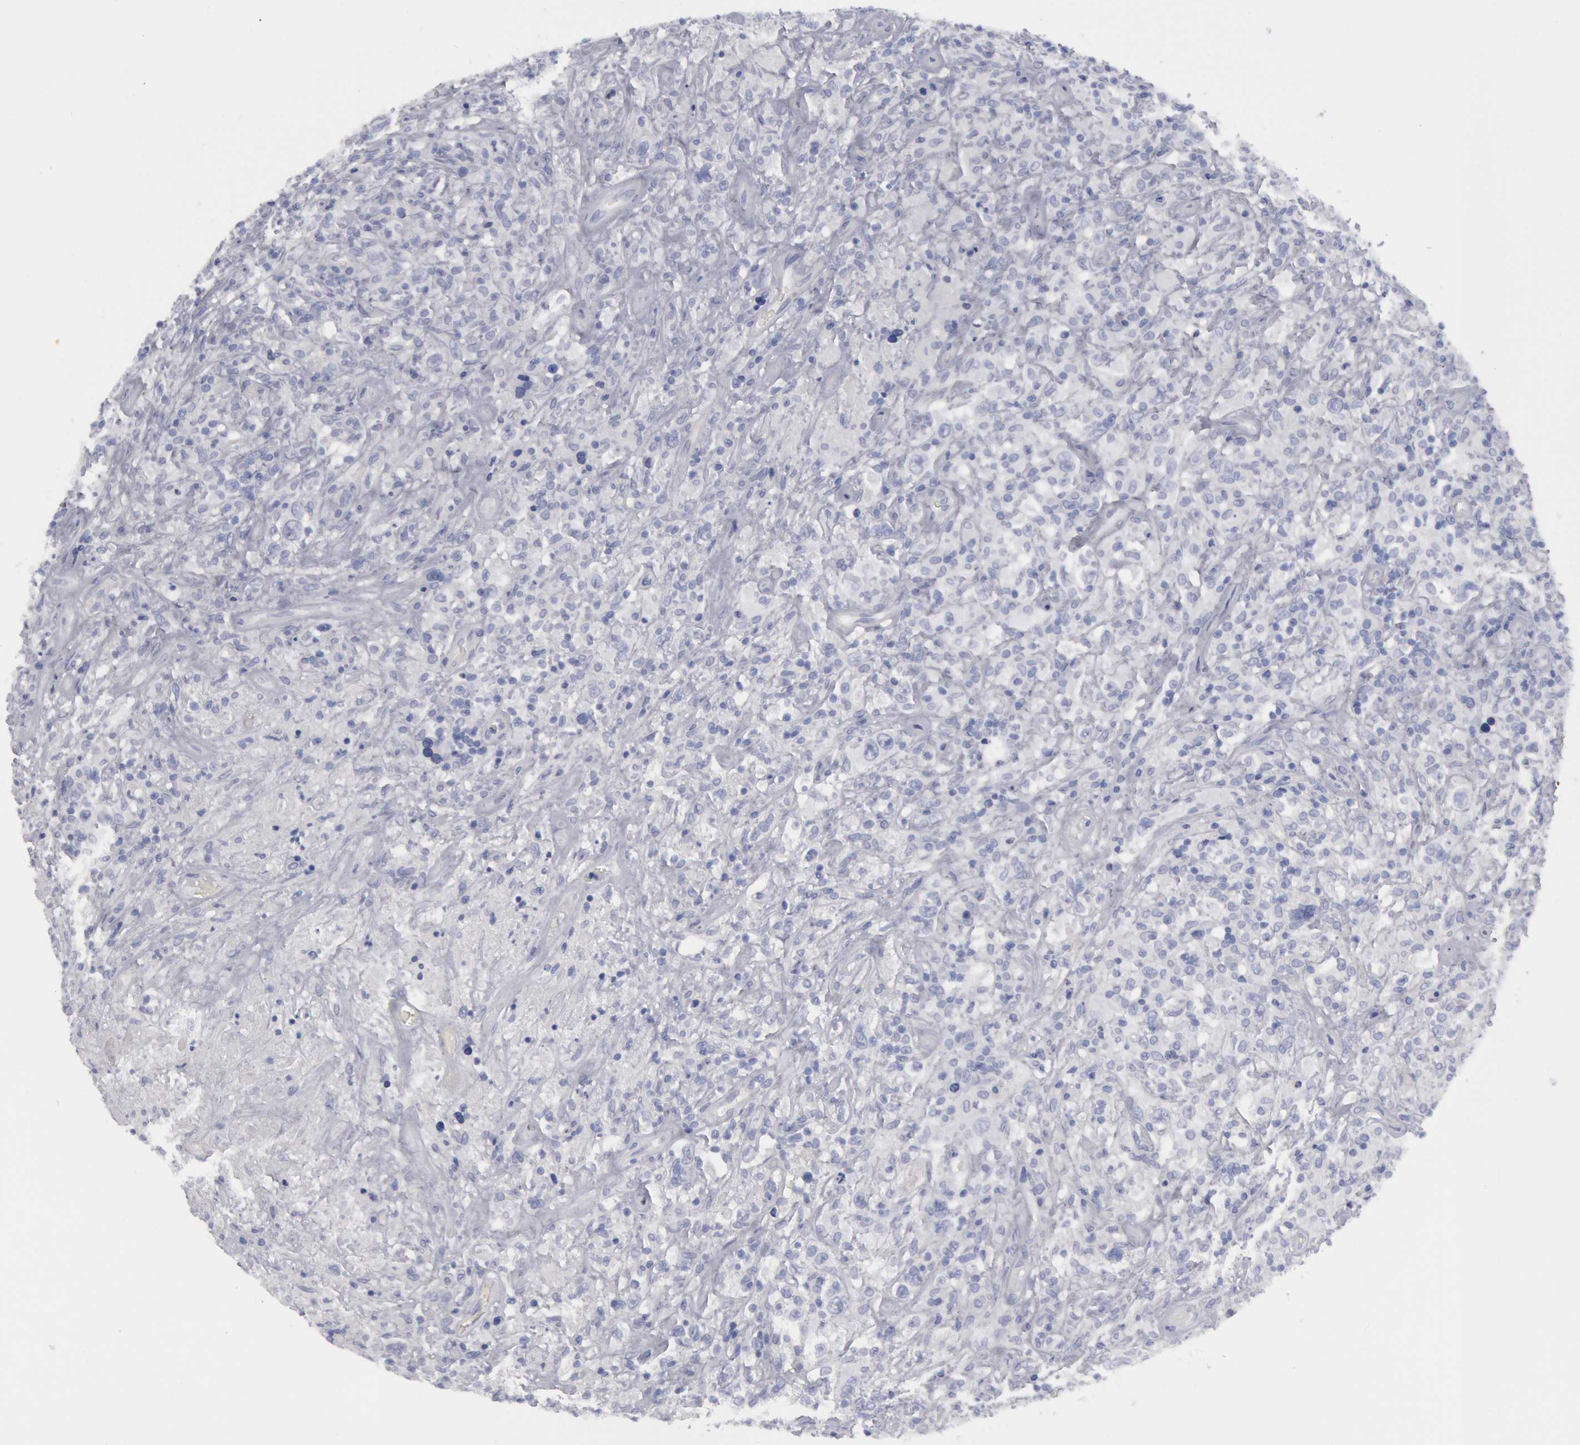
{"staining": {"intensity": "negative", "quantity": "none", "location": "none"}, "tissue": "lymphoma", "cell_type": "Tumor cells", "image_type": "cancer", "snomed": [{"axis": "morphology", "description": "Hodgkin's disease, NOS"}, {"axis": "topography", "description": "Lymph node"}], "caption": "Immunohistochemistry (IHC) of human lymphoma shows no expression in tumor cells. Nuclei are stained in blue.", "gene": "FHL1", "patient": {"sex": "male", "age": 46}}